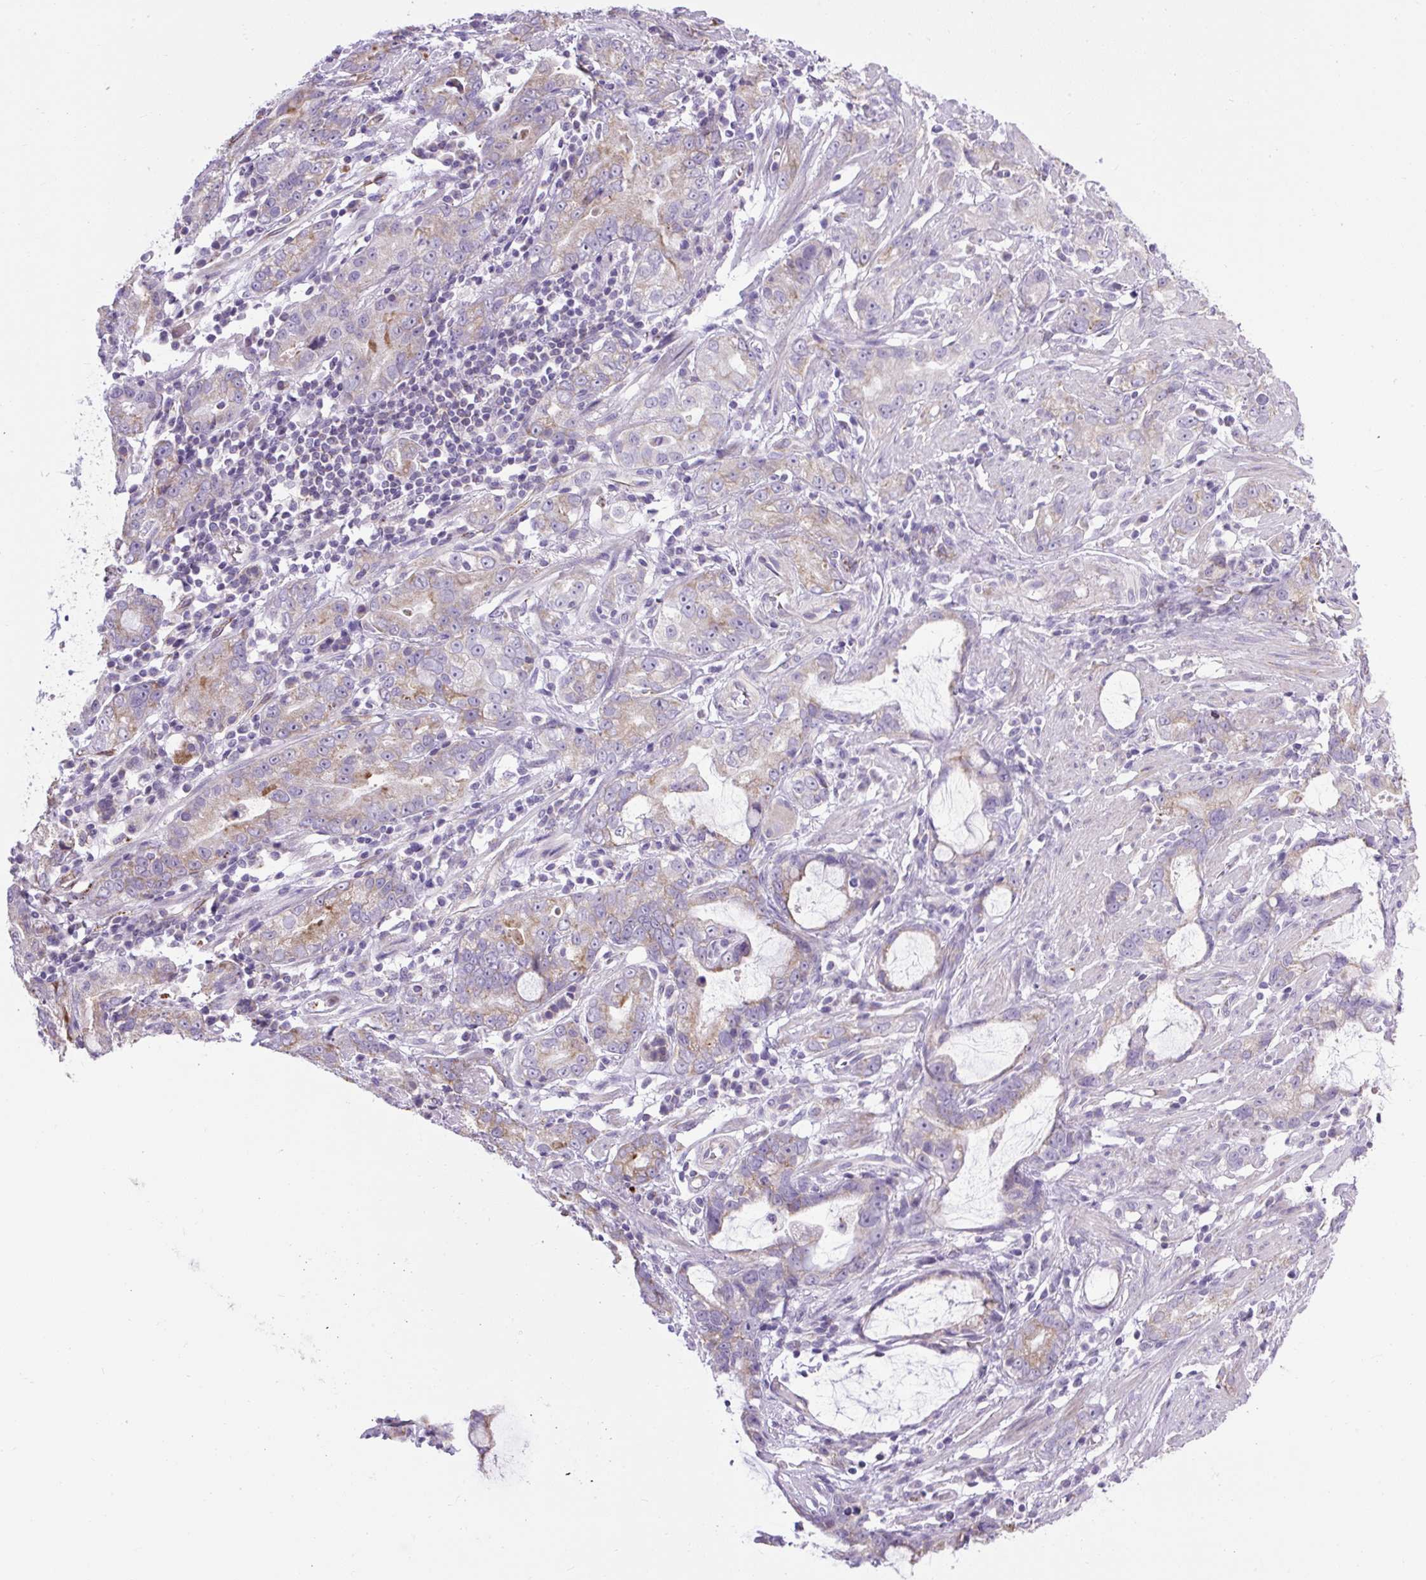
{"staining": {"intensity": "moderate", "quantity": "<25%", "location": "cytoplasmic/membranous"}, "tissue": "stomach cancer", "cell_type": "Tumor cells", "image_type": "cancer", "snomed": [{"axis": "morphology", "description": "Adenocarcinoma, NOS"}, {"axis": "topography", "description": "Stomach"}], "caption": "About <25% of tumor cells in stomach cancer (adenocarcinoma) demonstrate moderate cytoplasmic/membranous protein staining as visualized by brown immunohistochemical staining.", "gene": "RNASE10", "patient": {"sex": "male", "age": 55}}